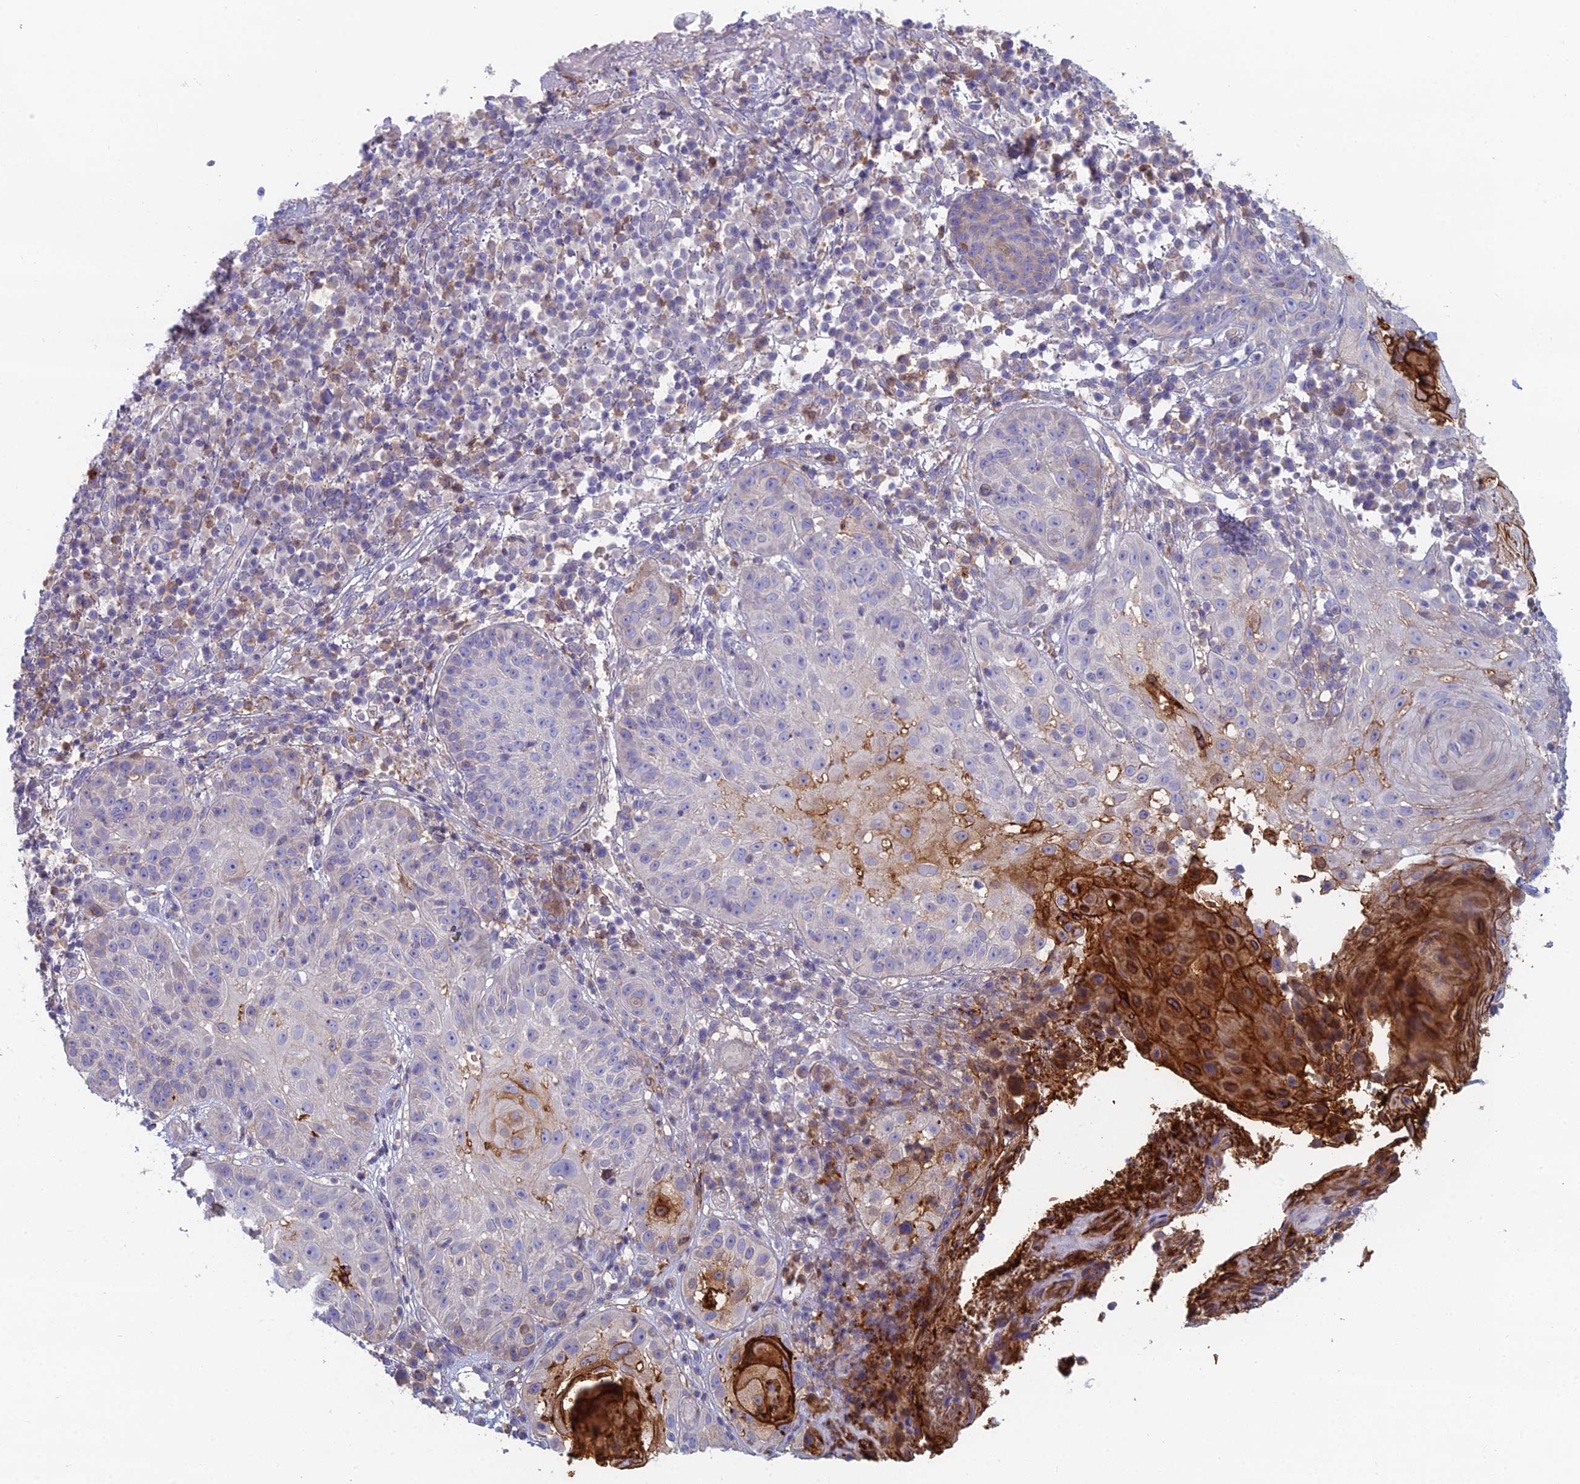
{"staining": {"intensity": "negative", "quantity": "none", "location": "none"}, "tissue": "skin cancer", "cell_type": "Tumor cells", "image_type": "cancer", "snomed": [{"axis": "morphology", "description": "Normal tissue, NOS"}, {"axis": "morphology", "description": "Basal cell carcinoma"}, {"axis": "topography", "description": "Skin"}], "caption": "Tumor cells are negative for protein expression in human skin cancer (basal cell carcinoma).", "gene": "IFTAP", "patient": {"sex": "male", "age": 93}}